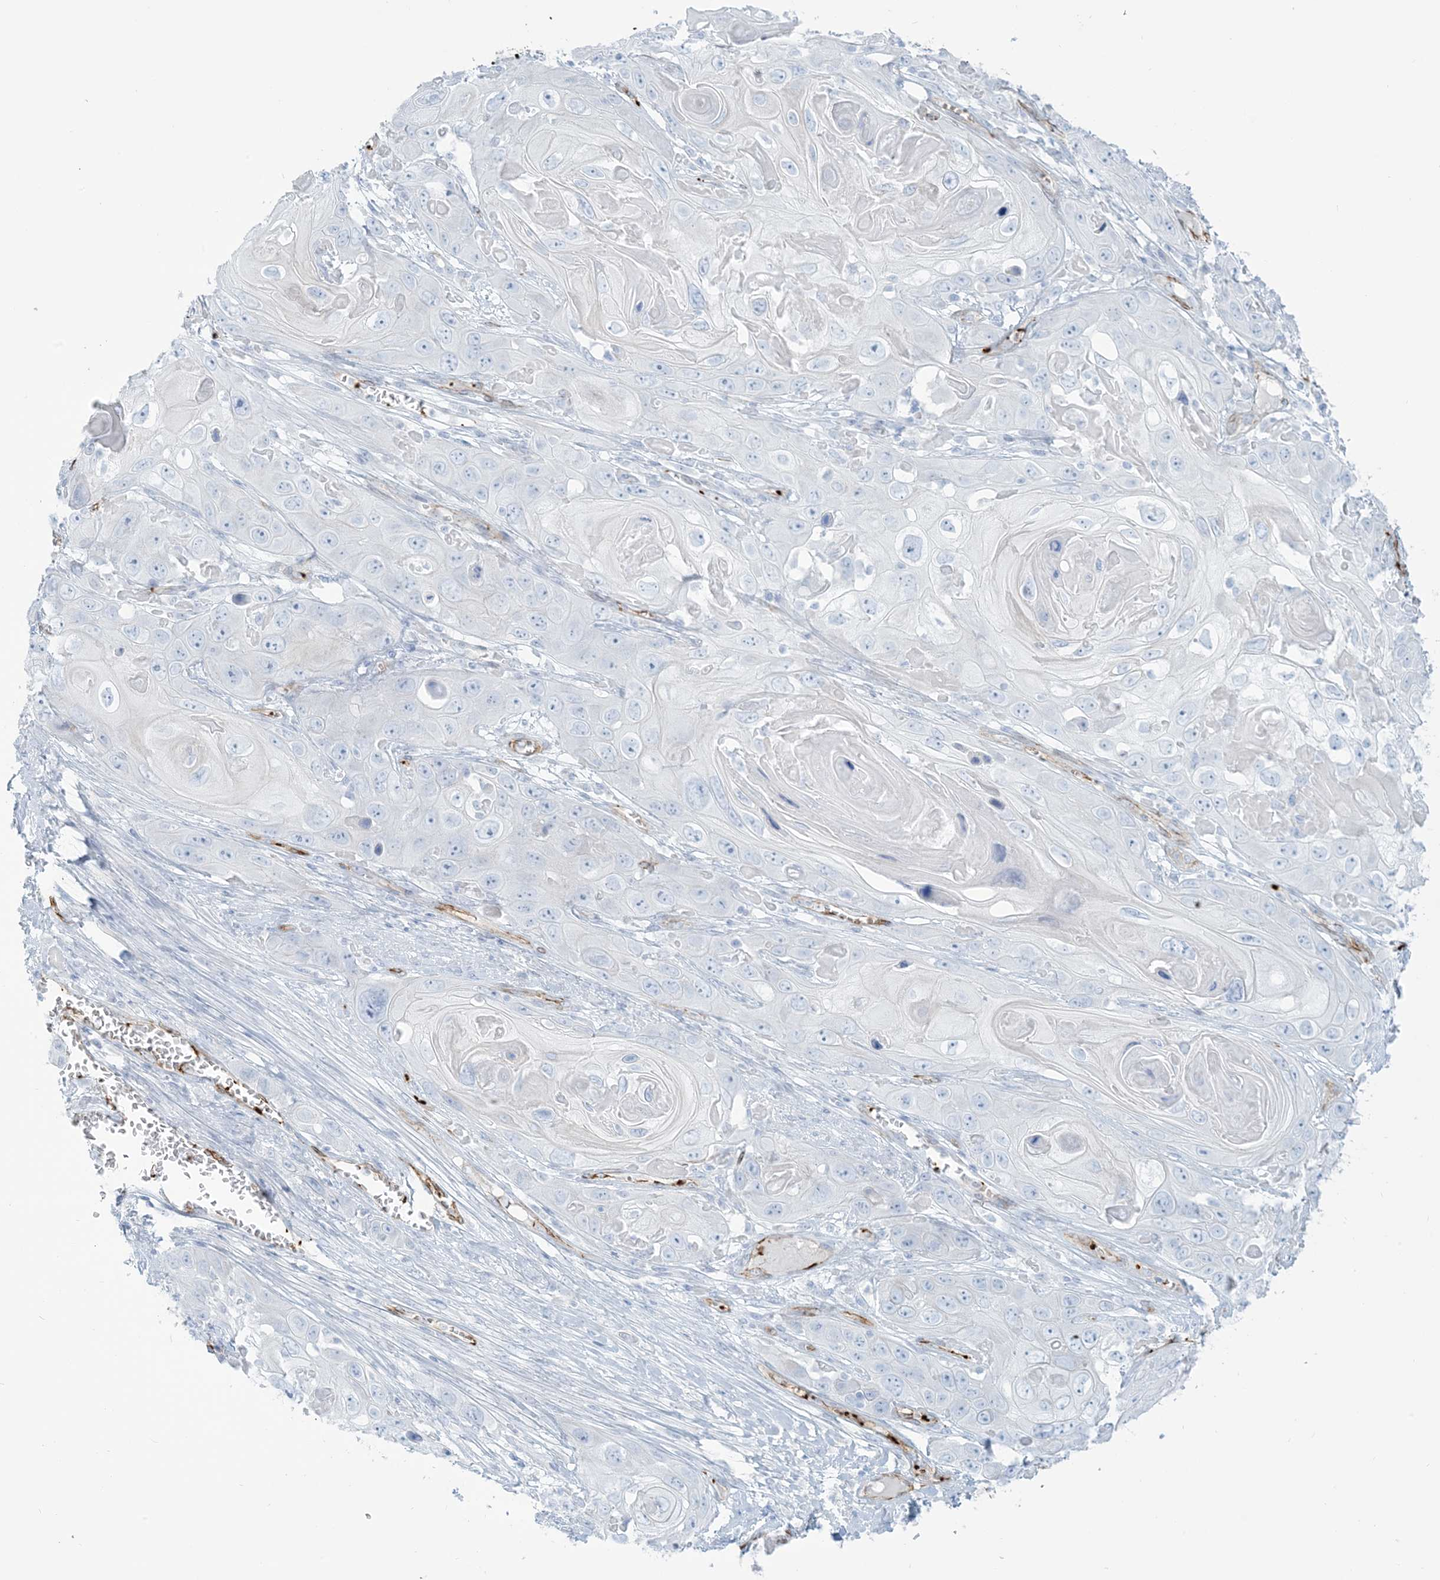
{"staining": {"intensity": "negative", "quantity": "none", "location": "none"}, "tissue": "skin cancer", "cell_type": "Tumor cells", "image_type": "cancer", "snomed": [{"axis": "morphology", "description": "Squamous cell carcinoma, NOS"}, {"axis": "topography", "description": "Skin"}], "caption": "Human skin squamous cell carcinoma stained for a protein using IHC demonstrates no staining in tumor cells.", "gene": "EPS8L3", "patient": {"sex": "male", "age": 55}}